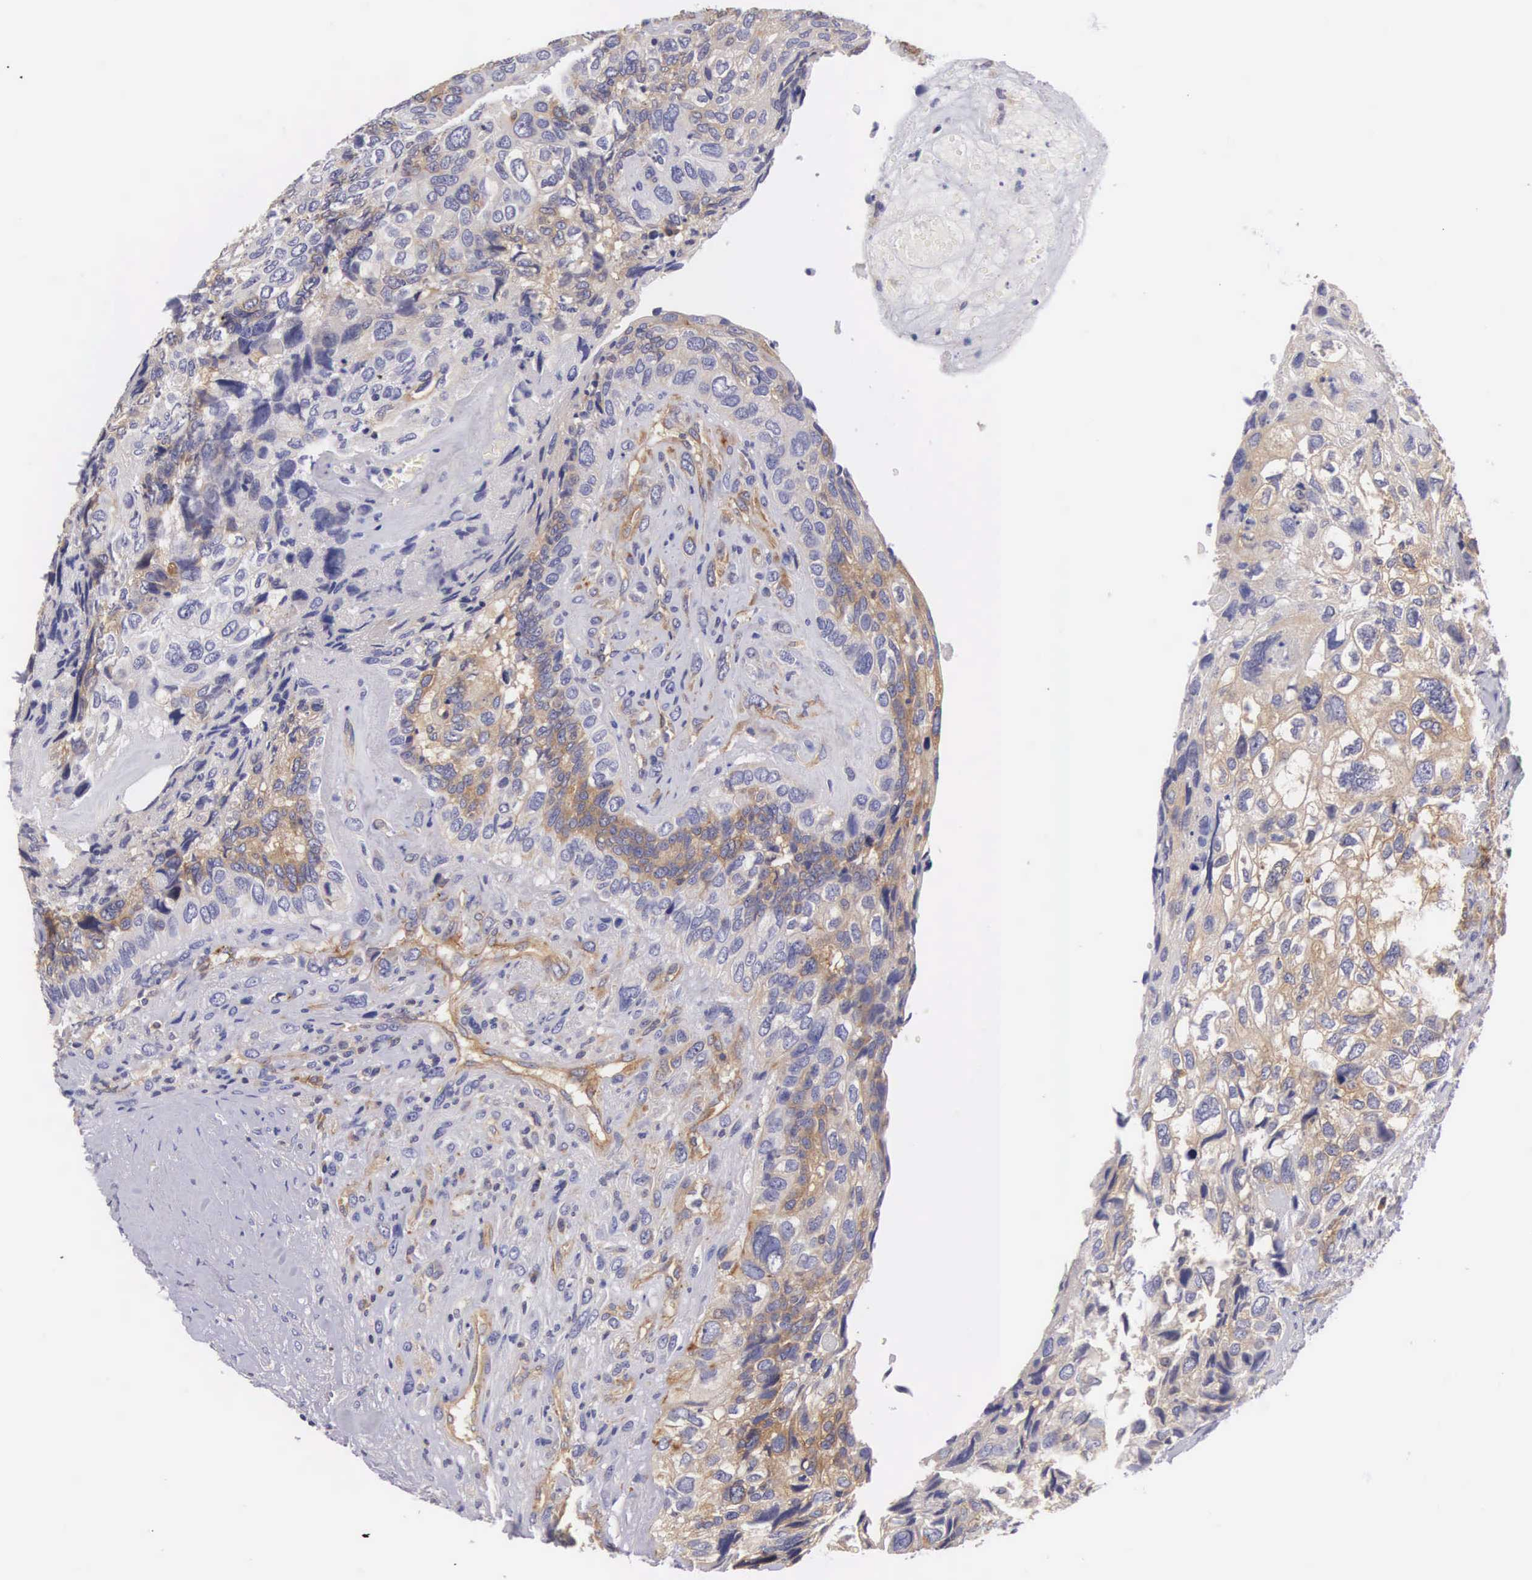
{"staining": {"intensity": "weak", "quantity": "<25%", "location": "cytoplasmic/membranous"}, "tissue": "breast cancer", "cell_type": "Tumor cells", "image_type": "cancer", "snomed": [{"axis": "morphology", "description": "Neoplasm, malignant, NOS"}, {"axis": "topography", "description": "Breast"}], "caption": "High power microscopy photomicrograph of an immunohistochemistry (IHC) photomicrograph of breast cancer, revealing no significant expression in tumor cells.", "gene": "OSBPL3", "patient": {"sex": "female", "age": 50}}